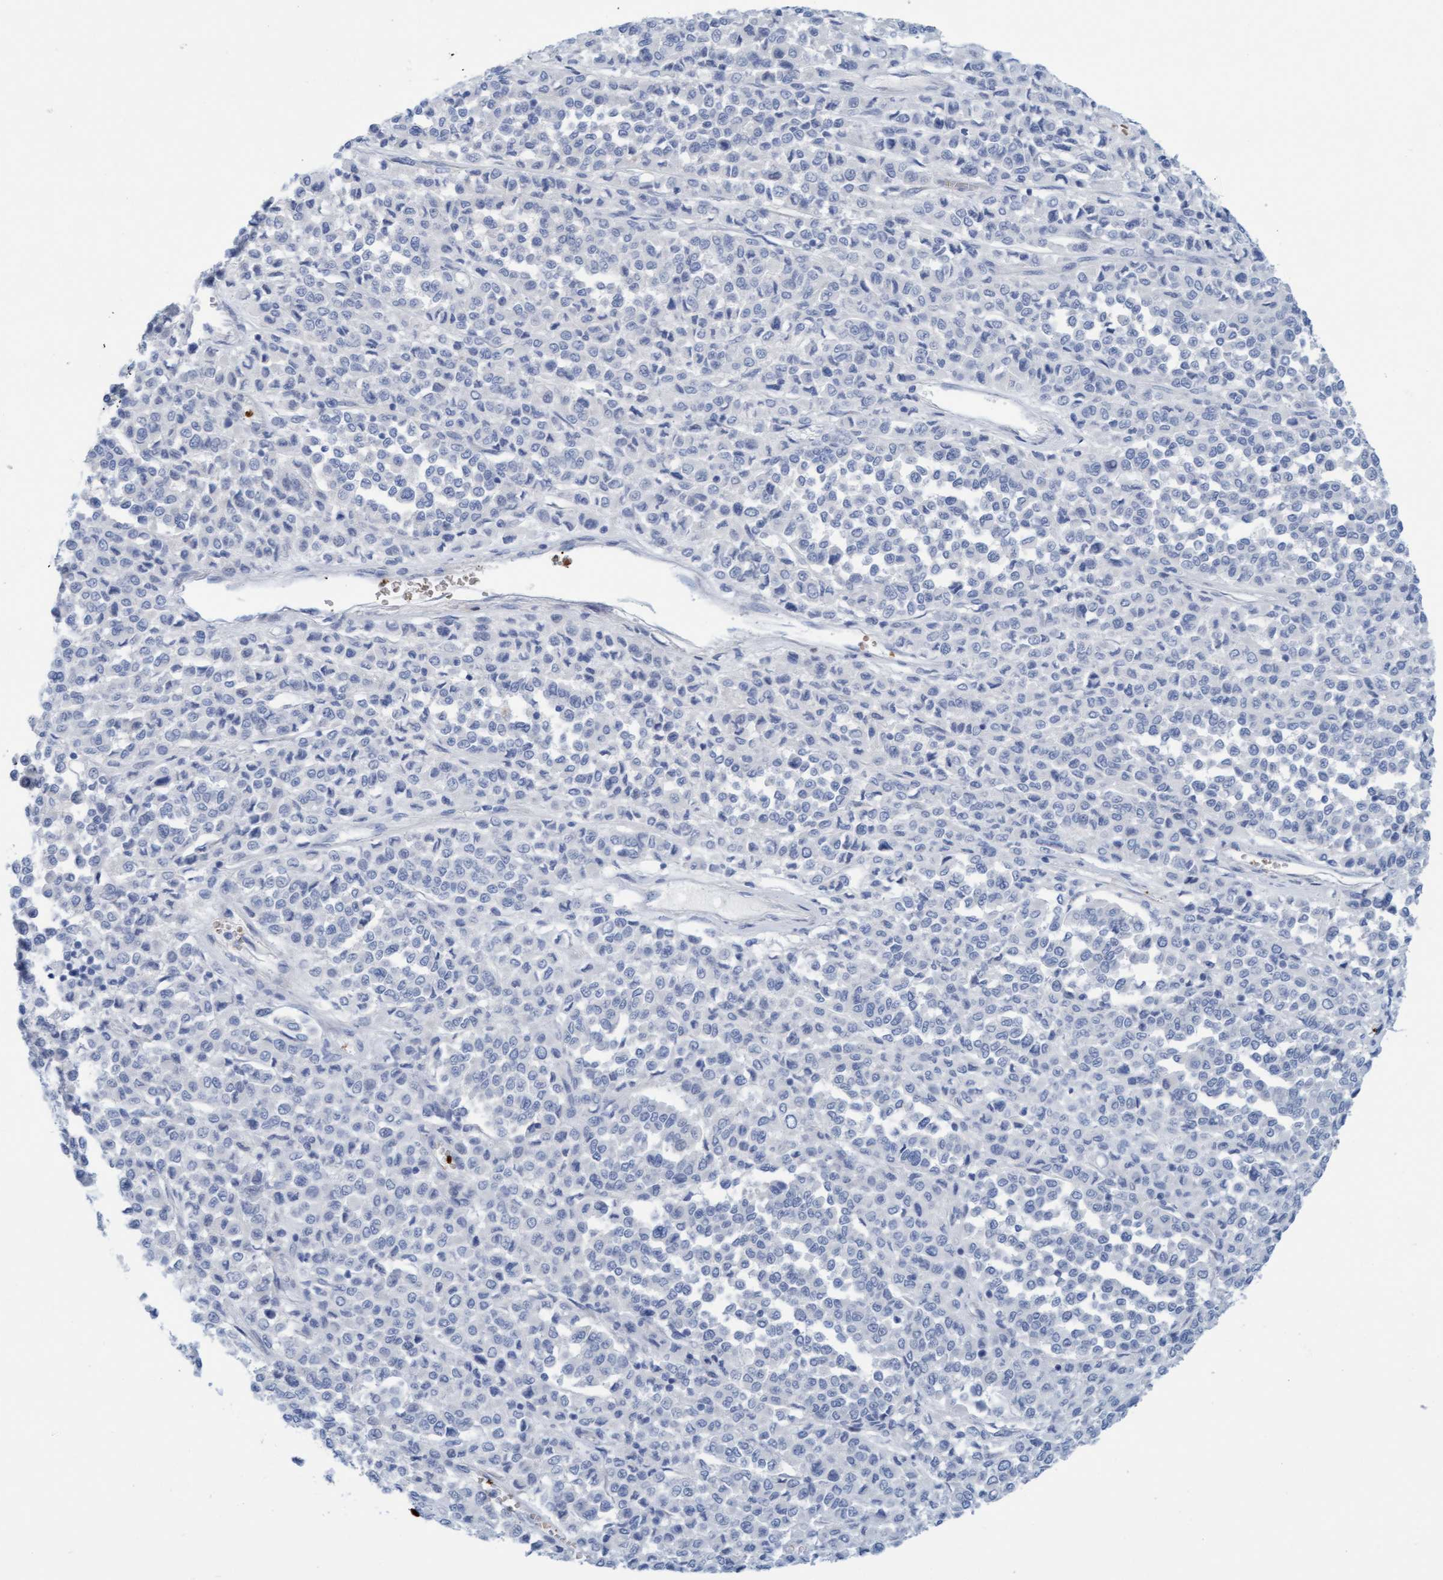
{"staining": {"intensity": "negative", "quantity": "none", "location": "none"}, "tissue": "melanoma", "cell_type": "Tumor cells", "image_type": "cancer", "snomed": [{"axis": "morphology", "description": "Malignant melanoma, Metastatic site"}, {"axis": "topography", "description": "Pancreas"}], "caption": "Melanoma stained for a protein using IHC demonstrates no expression tumor cells.", "gene": "P2RX5", "patient": {"sex": "female", "age": 30}}